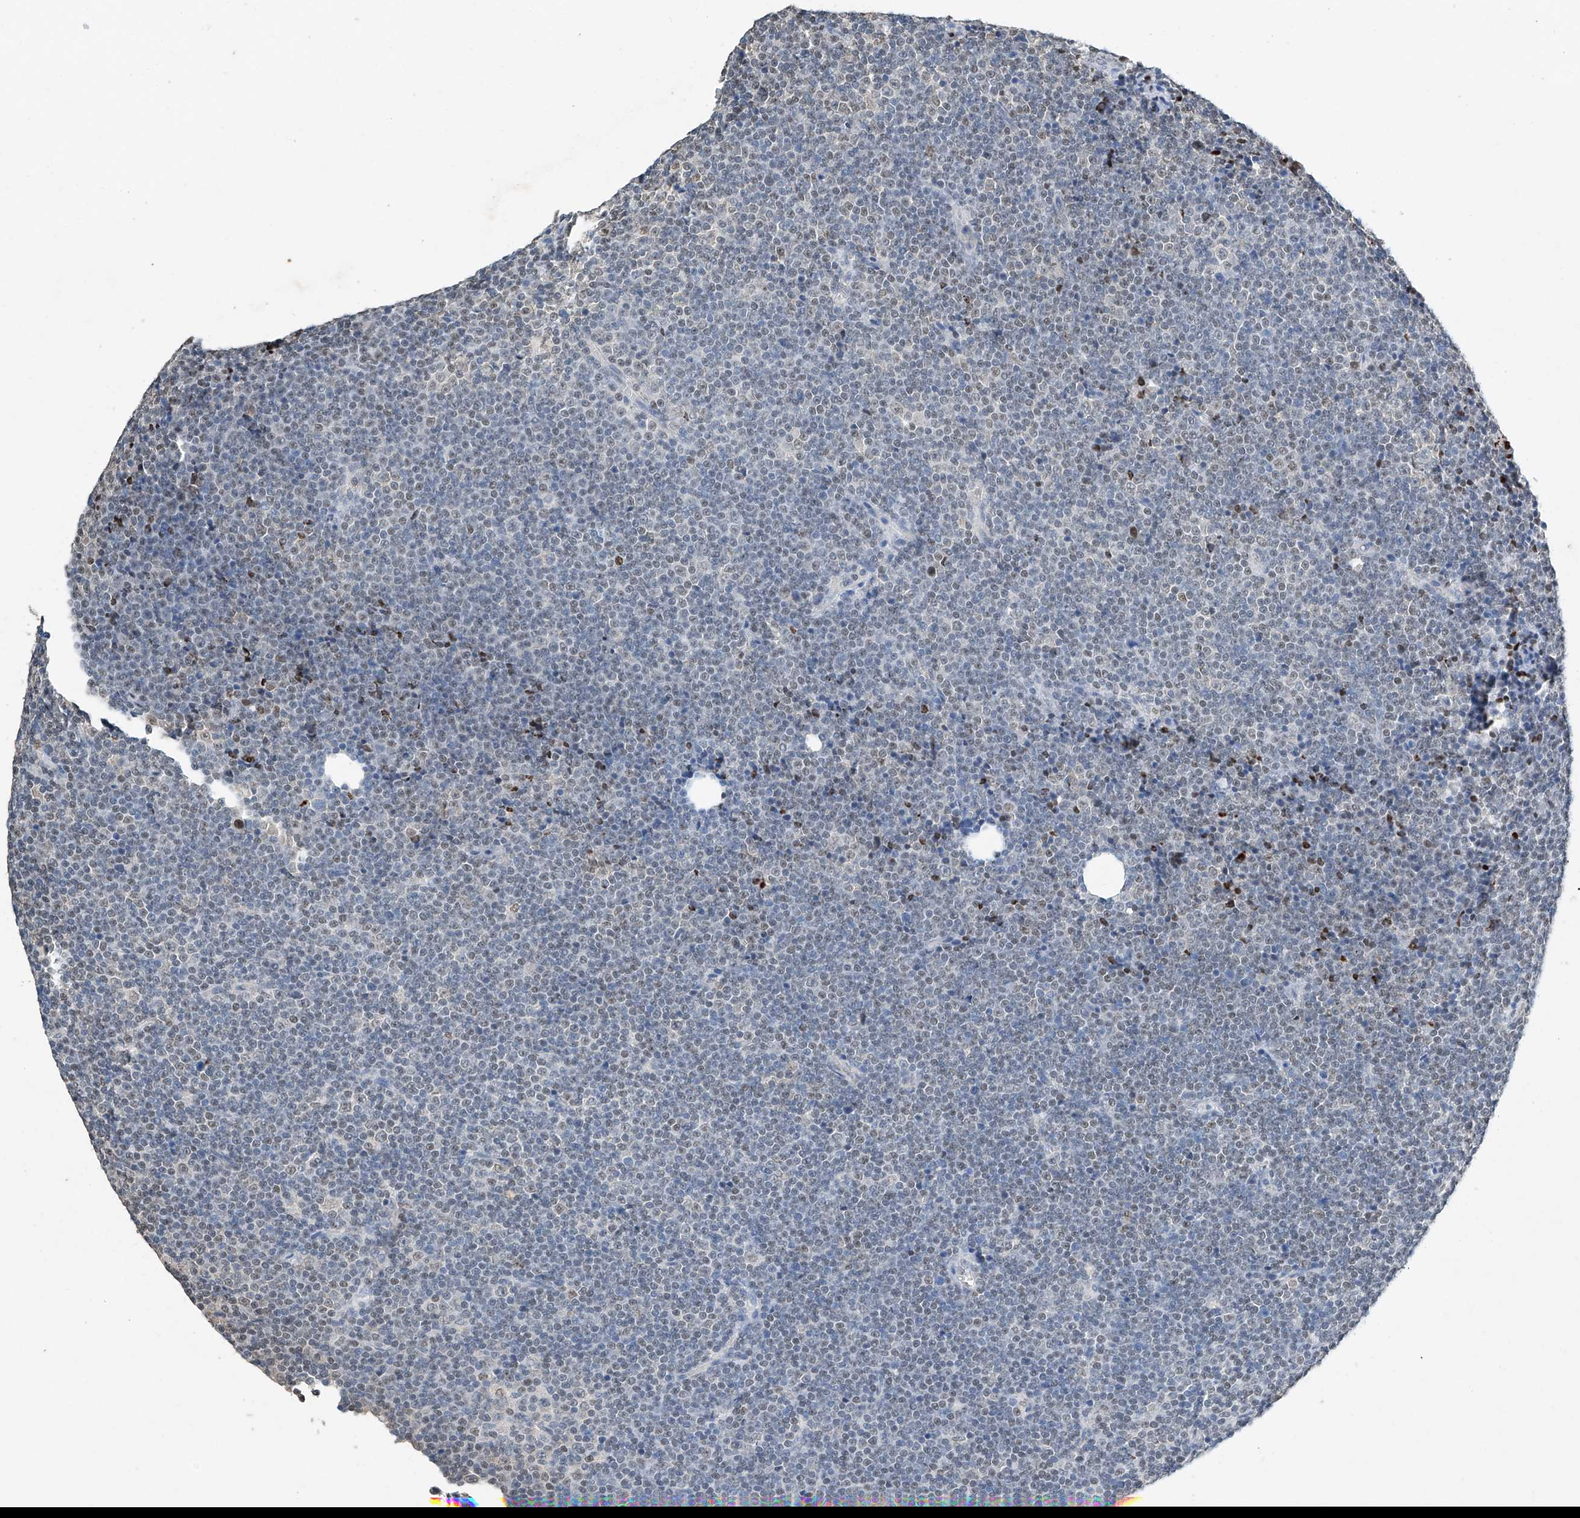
{"staining": {"intensity": "negative", "quantity": "none", "location": "none"}, "tissue": "lymphoma", "cell_type": "Tumor cells", "image_type": "cancer", "snomed": [{"axis": "morphology", "description": "Malignant lymphoma, non-Hodgkin's type, Low grade"}, {"axis": "topography", "description": "Lymph node"}], "caption": "Image shows no protein expression in tumor cells of lymphoma tissue.", "gene": "CTDP1", "patient": {"sex": "female", "age": 67}}